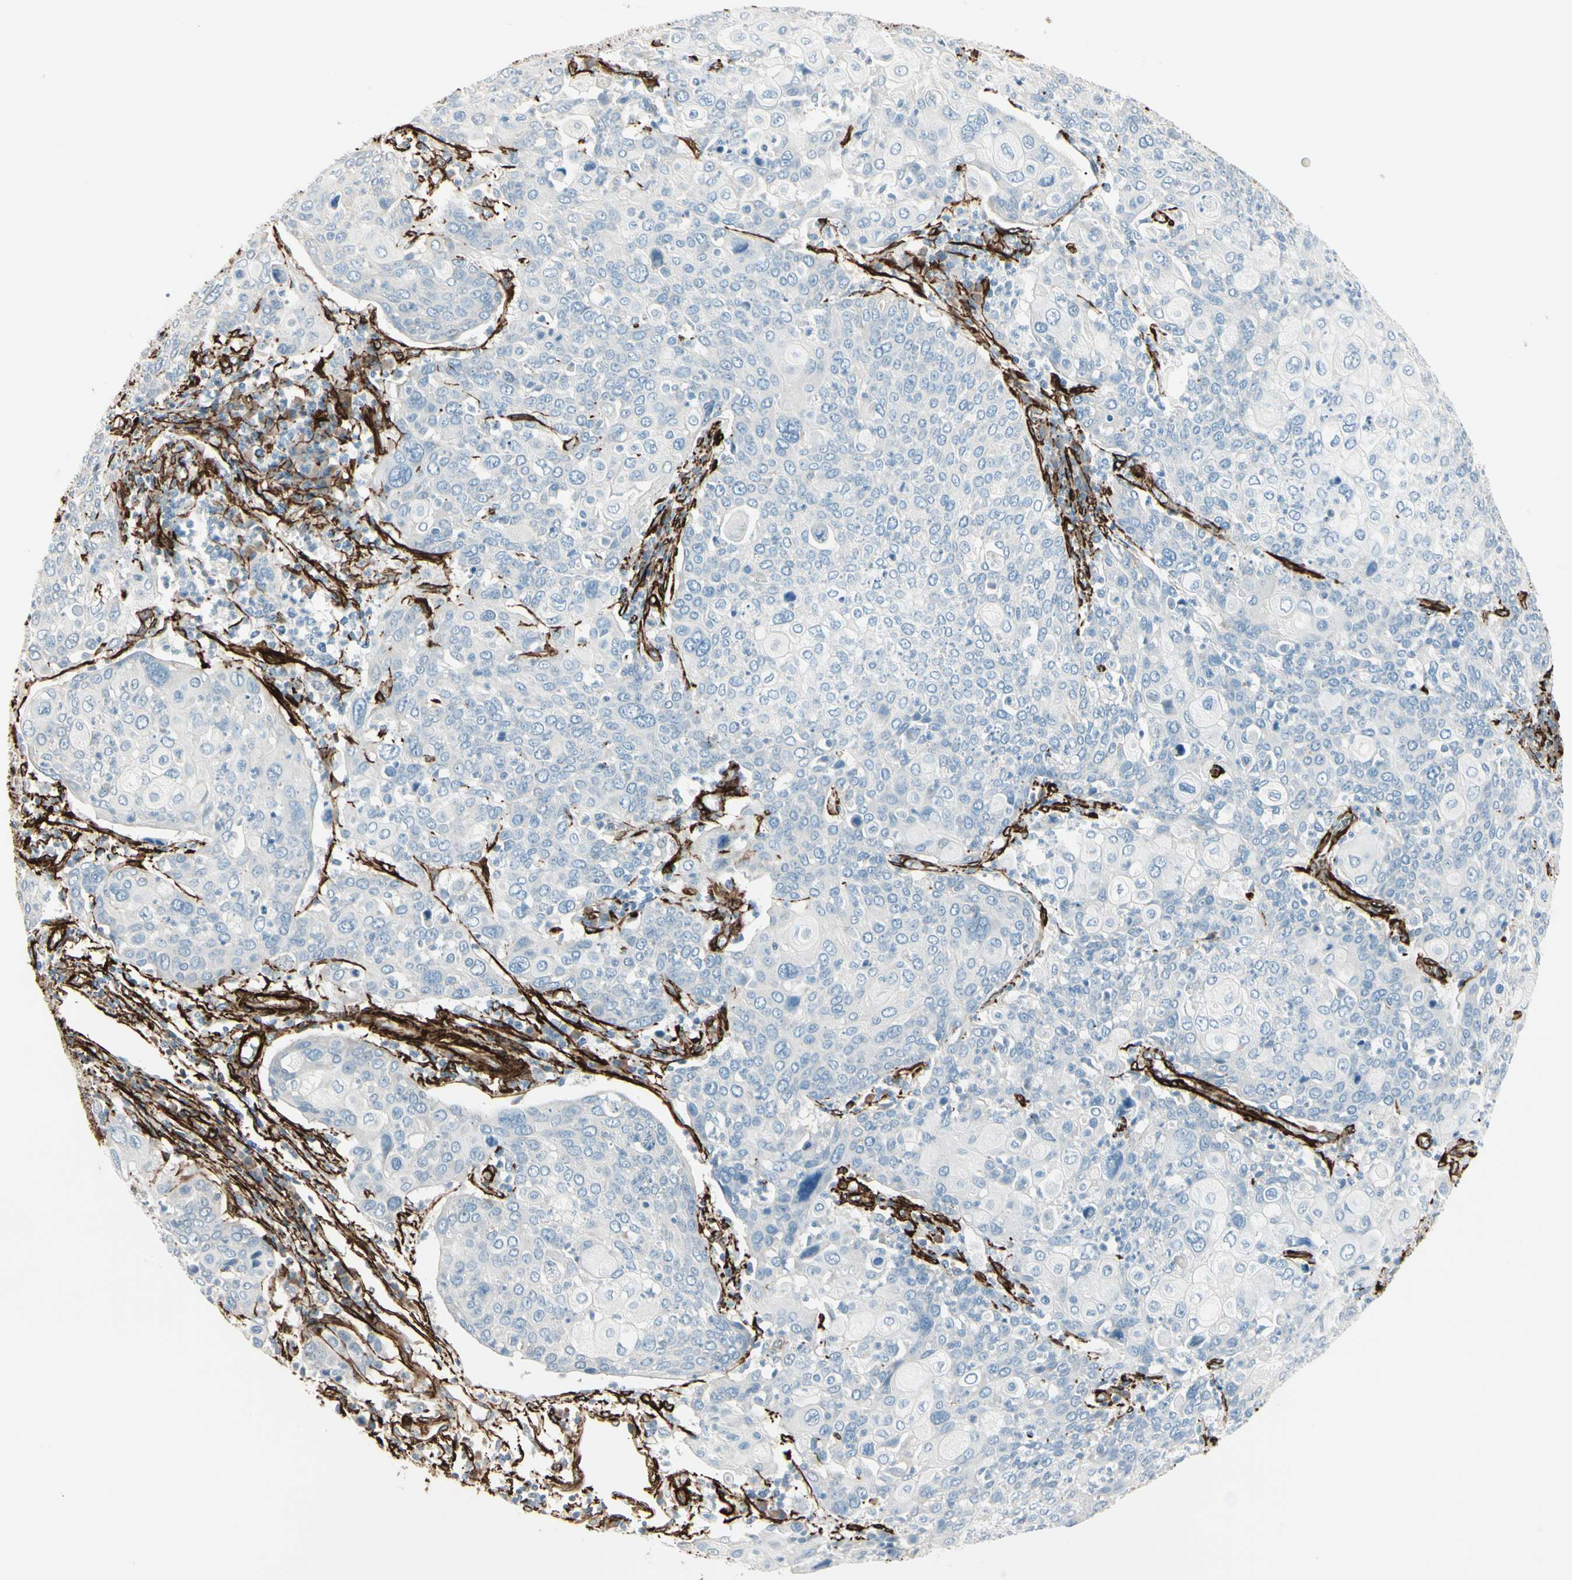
{"staining": {"intensity": "negative", "quantity": "none", "location": "none"}, "tissue": "cervical cancer", "cell_type": "Tumor cells", "image_type": "cancer", "snomed": [{"axis": "morphology", "description": "Squamous cell carcinoma, NOS"}, {"axis": "topography", "description": "Cervix"}], "caption": "IHC photomicrograph of cervical squamous cell carcinoma stained for a protein (brown), which exhibits no expression in tumor cells. (Stains: DAB (3,3'-diaminobenzidine) immunohistochemistry with hematoxylin counter stain, Microscopy: brightfield microscopy at high magnification).", "gene": "CALD1", "patient": {"sex": "female", "age": 40}}